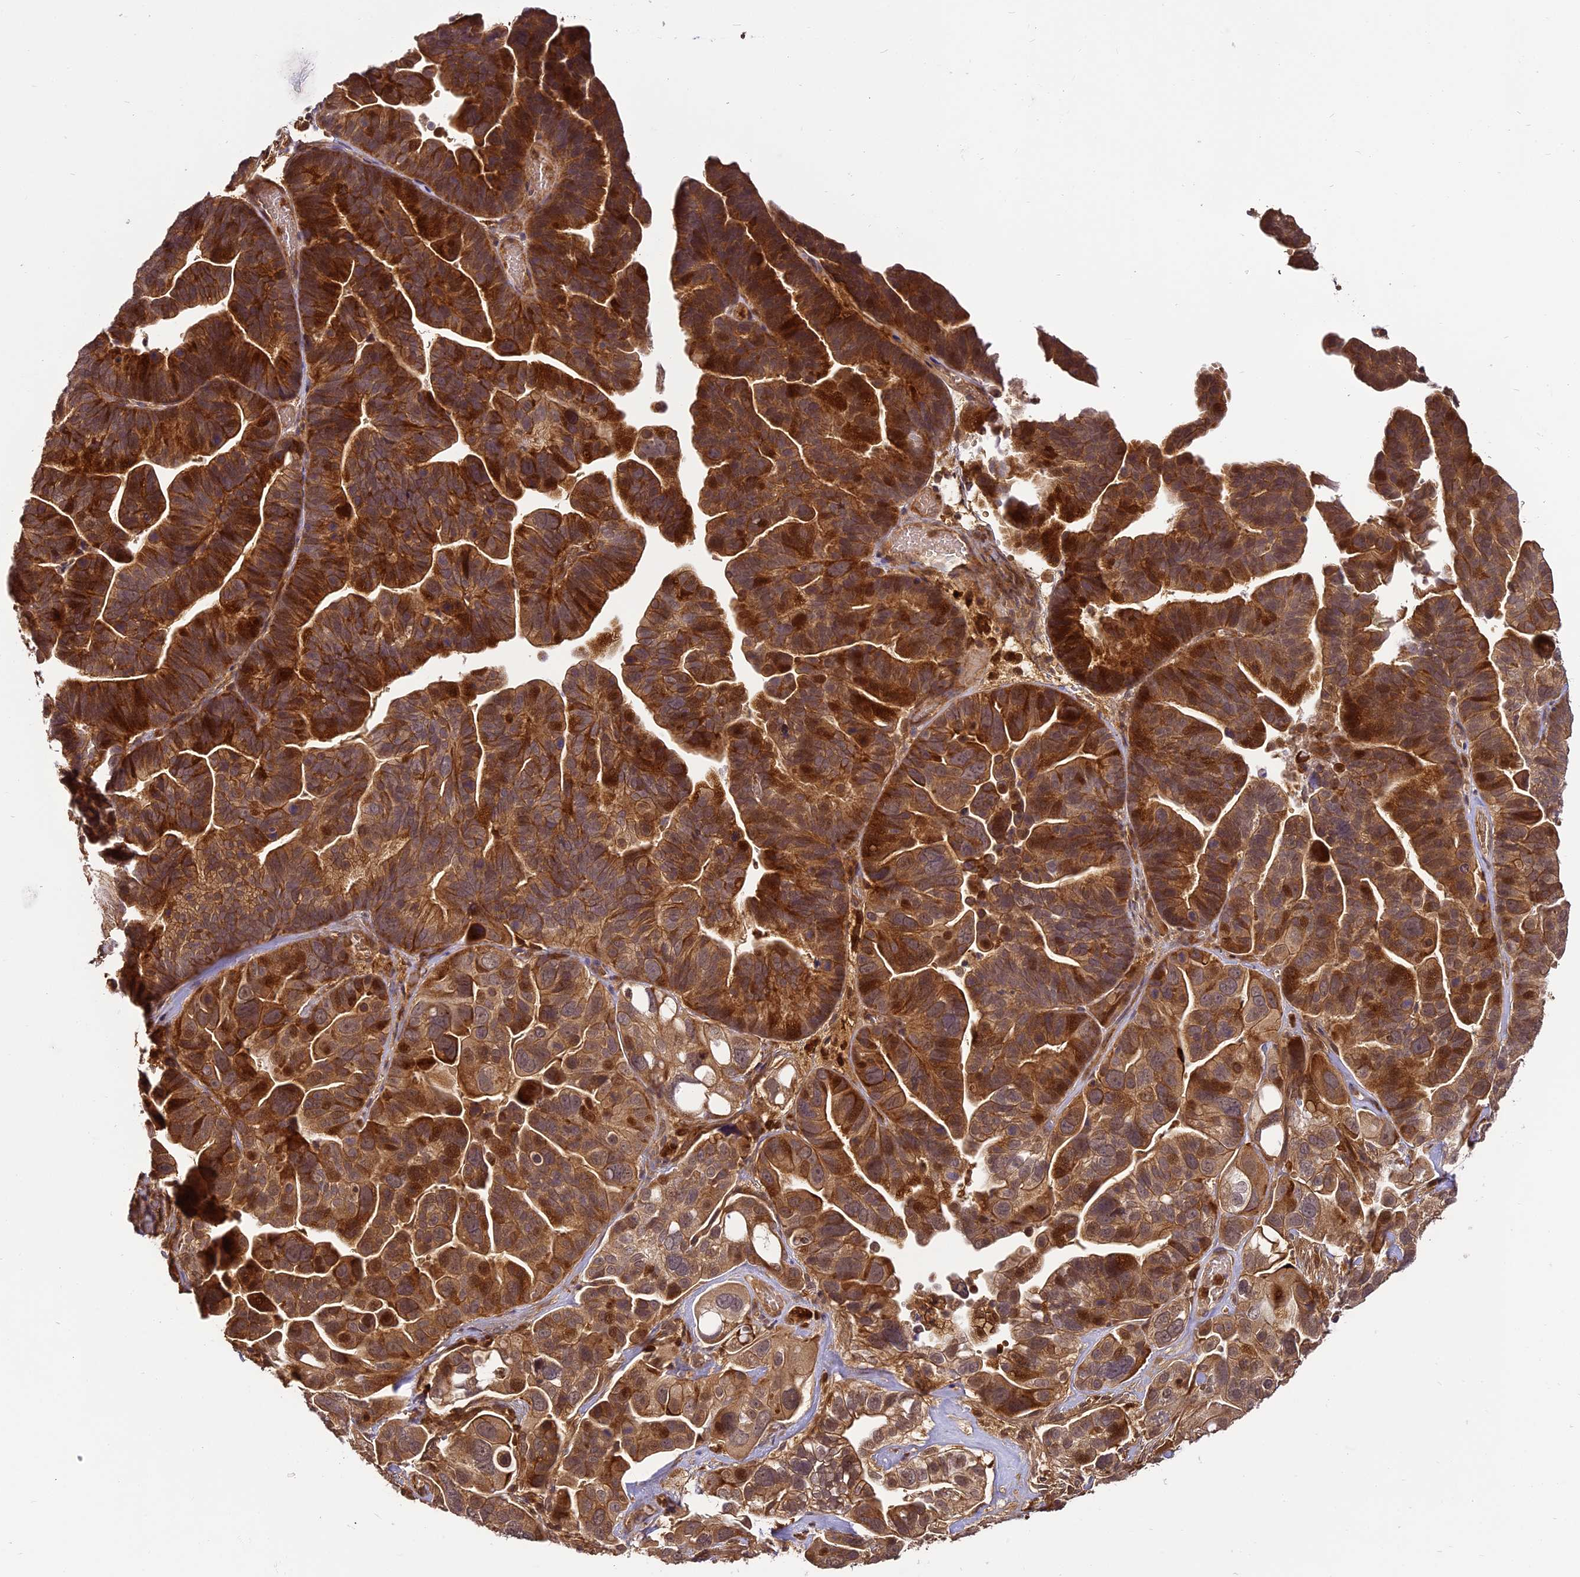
{"staining": {"intensity": "strong", "quantity": ">75%", "location": "cytoplasmic/membranous"}, "tissue": "ovarian cancer", "cell_type": "Tumor cells", "image_type": "cancer", "snomed": [{"axis": "morphology", "description": "Cystadenocarcinoma, serous, NOS"}, {"axis": "topography", "description": "Ovary"}], "caption": "Immunohistochemistry (IHC) (DAB (3,3'-diaminobenzidine)) staining of ovarian cancer (serous cystadenocarcinoma) displays strong cytoplasmic/membranous protein positivity in about >75% of tumor cells.", "gene": "BCDIN3D", "patient": {"sex": "female", "age": 56}}